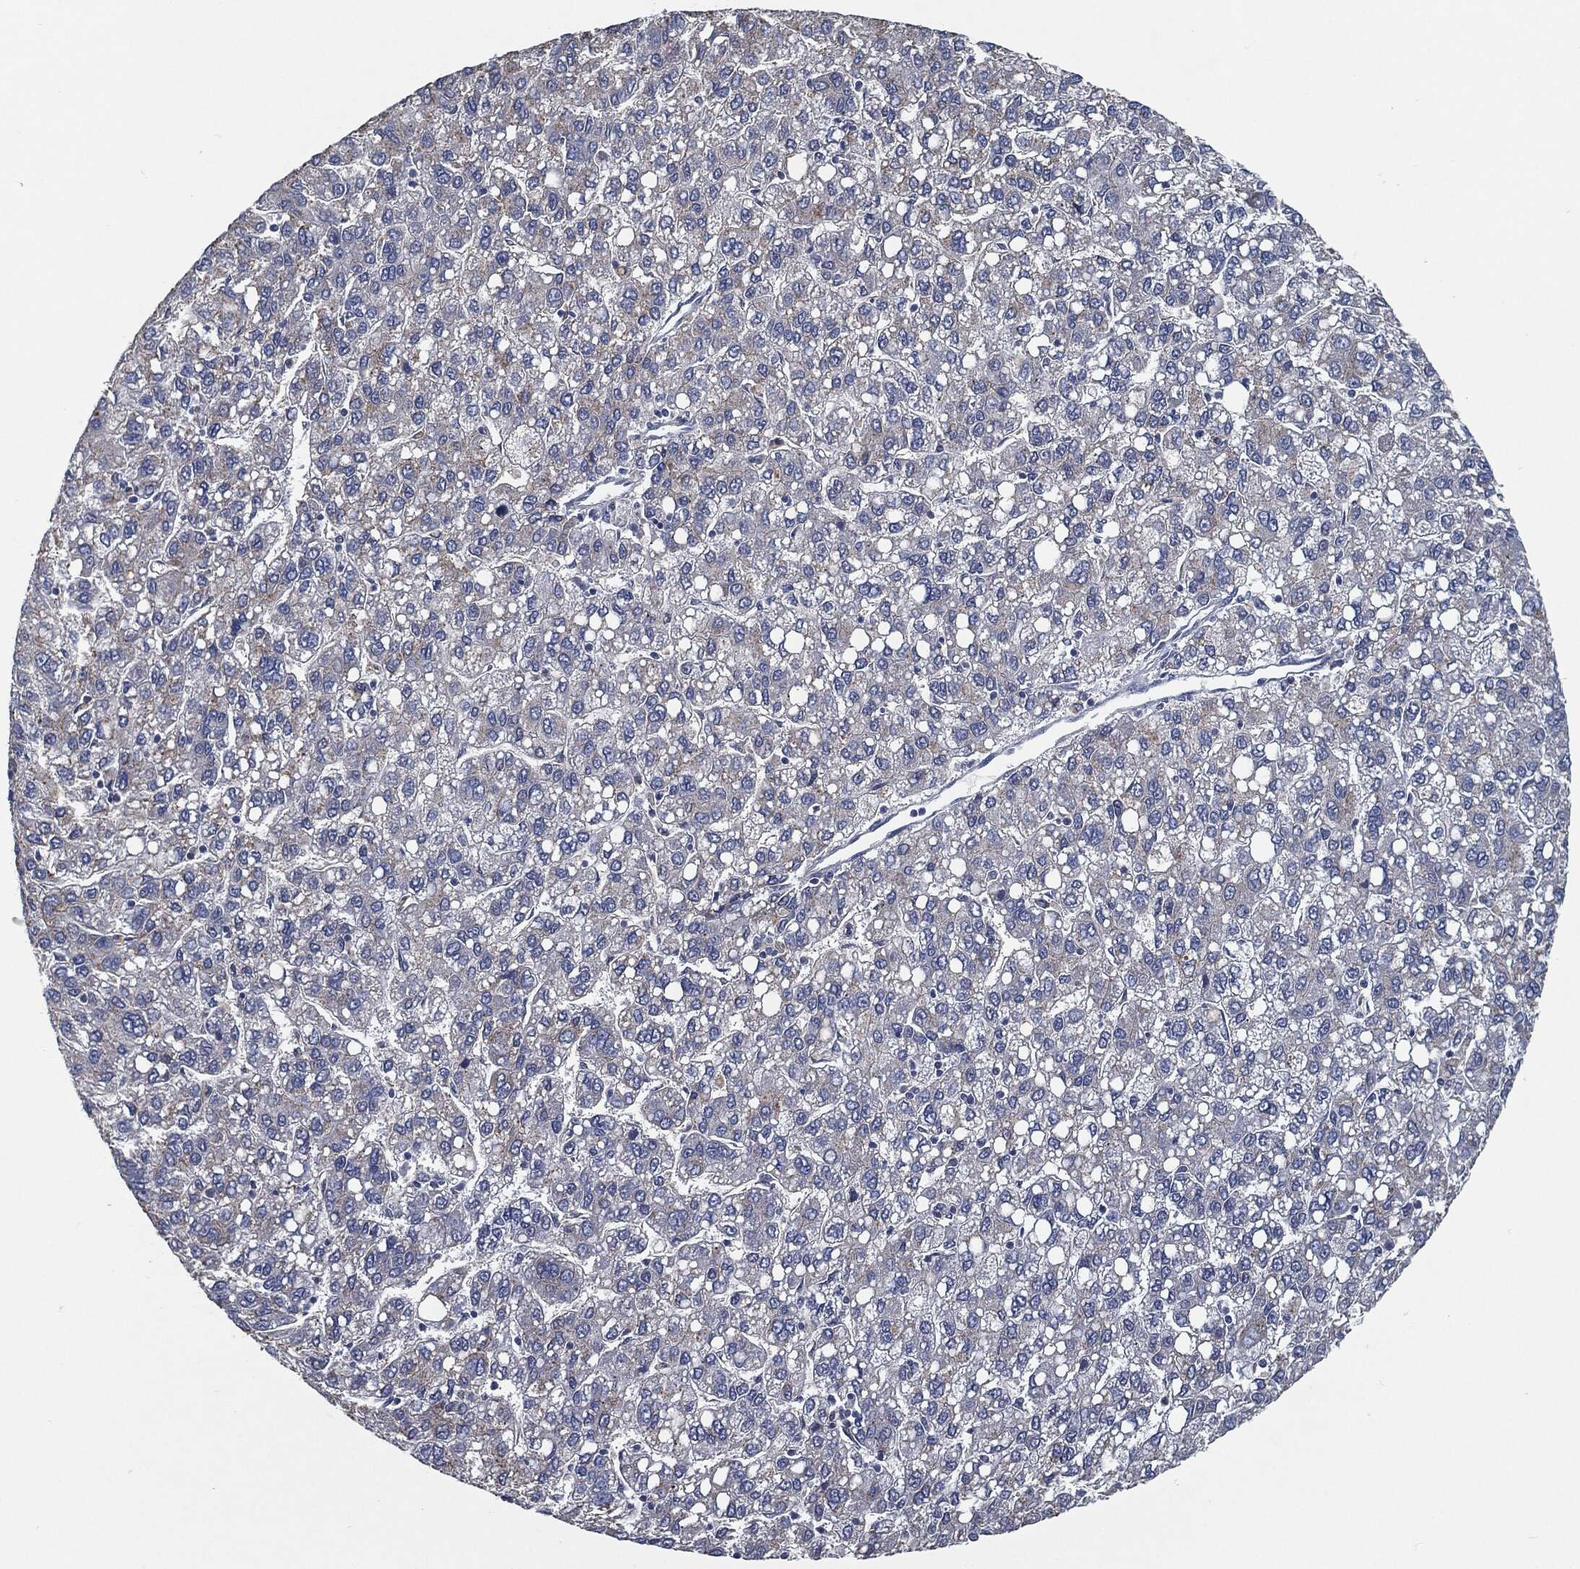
{"staining": {"intensity": "weak", "quantity": "<25%", "location": "cytoplasmic/membranous"}, "tissue": "liver cancer", "cell_type": "Tumor cells", "image_type": "cancer", "snomed": [{"axis": "morphology", "description": "Carcinoma, Hepatocellular, NOS"}, {"axis": "topography", "description": "Liver"}], "caption": "The photomicrograph shows no staining of tumor cells in hepatocellular carcinoma (liver).", "gene": "SVIL", "patient": {"sex": "female", "age": 82}}